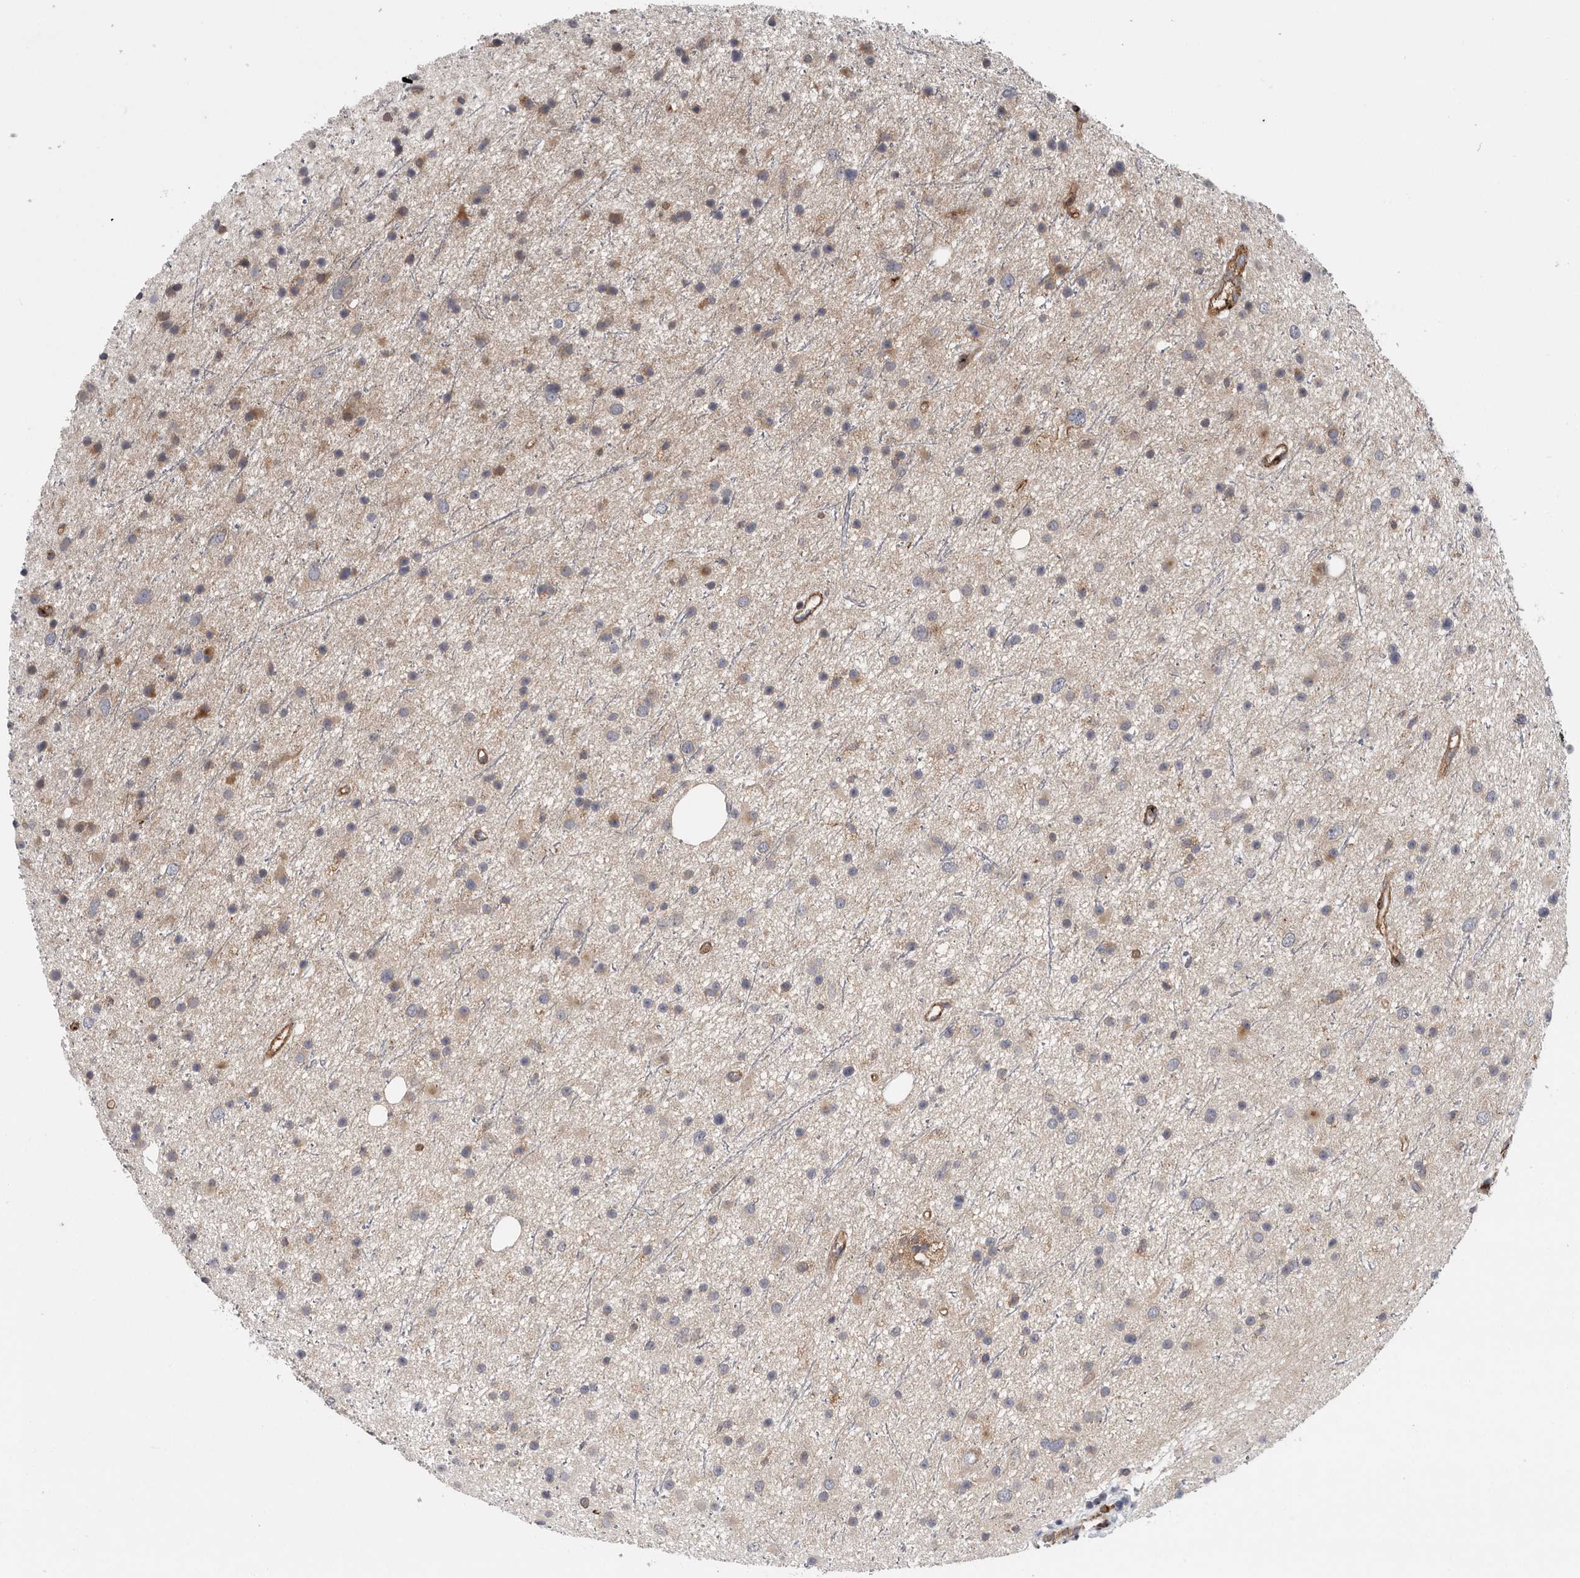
{"staining": {"intensity": "weak", "quantity": "25%-75%", "location": "cytoplasmic/membranous"}, "tissue": "glioma", "cell_type": "Tumor cells", "image_type": "cancer", "snomed": [{"axis": "morphology", "description": "Glioma, malignant, Low grade"}, {"axis": "topography", "description": "Cerebral cortex"}], "caption": "The image demonstrates a brown stain indicating the presence of a protein in the cytoplasmic/membranous of tumor cells in malignant glioma (low-grade).", "gene": "ATXN3L", "patient": {"sex": "female", "age": 39}}